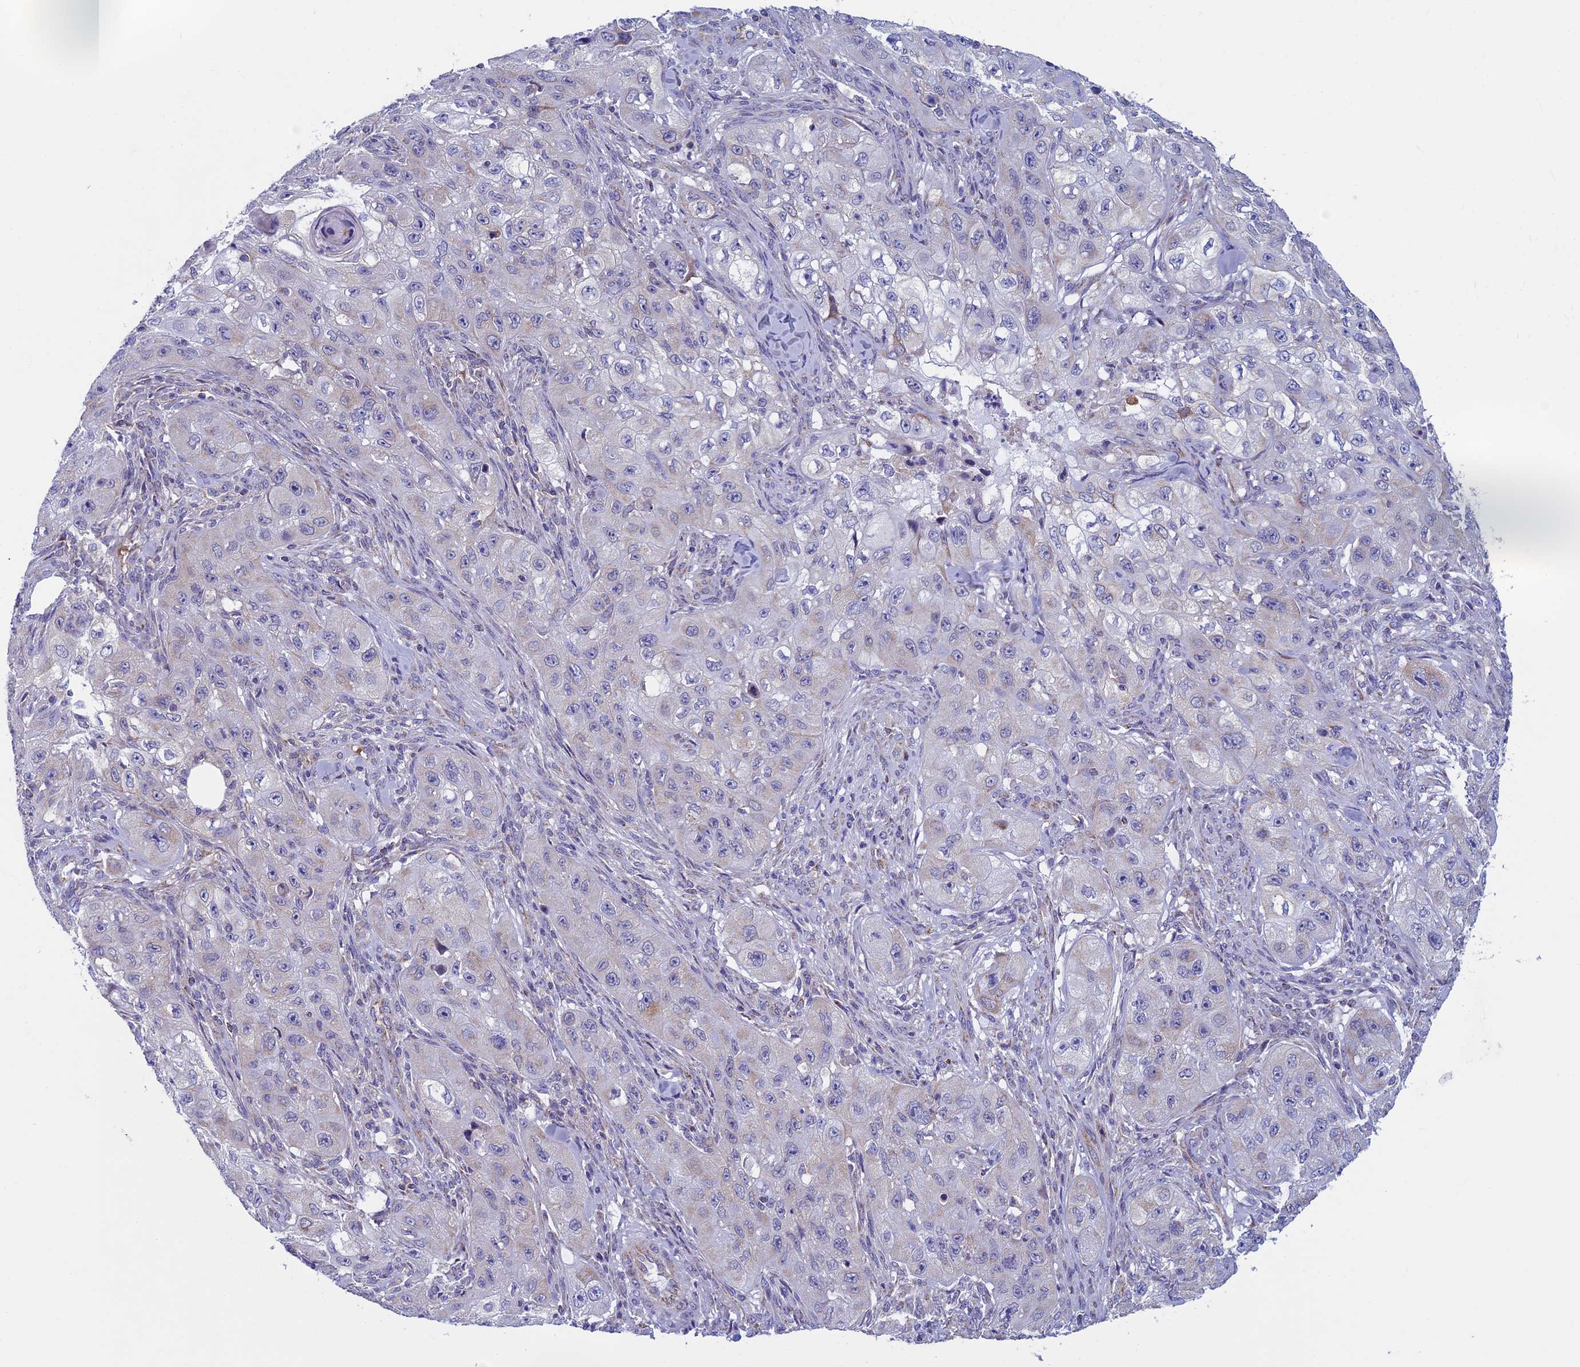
{"staining": {"intensity": "negative", "quantity": "none", "location": "none"}, "tissue": "skin cancer", "cell_type": "Tumor cells", "image_type": "cancer", "snomed": [{"axis": "morphology", "description": "Squamous cell carcinoma, NOS"}, {"axis": "topography", "description": "Skin"}, {"axis": "topography", "description": "Subcutis"}], "caption": "Immunohistochemical staining of human squamous cell carcinoma (skin) reveals no significant positivity in tumor cells.", "gene": "MFSD12", "patient": {"sex": "male", "age": 73}}